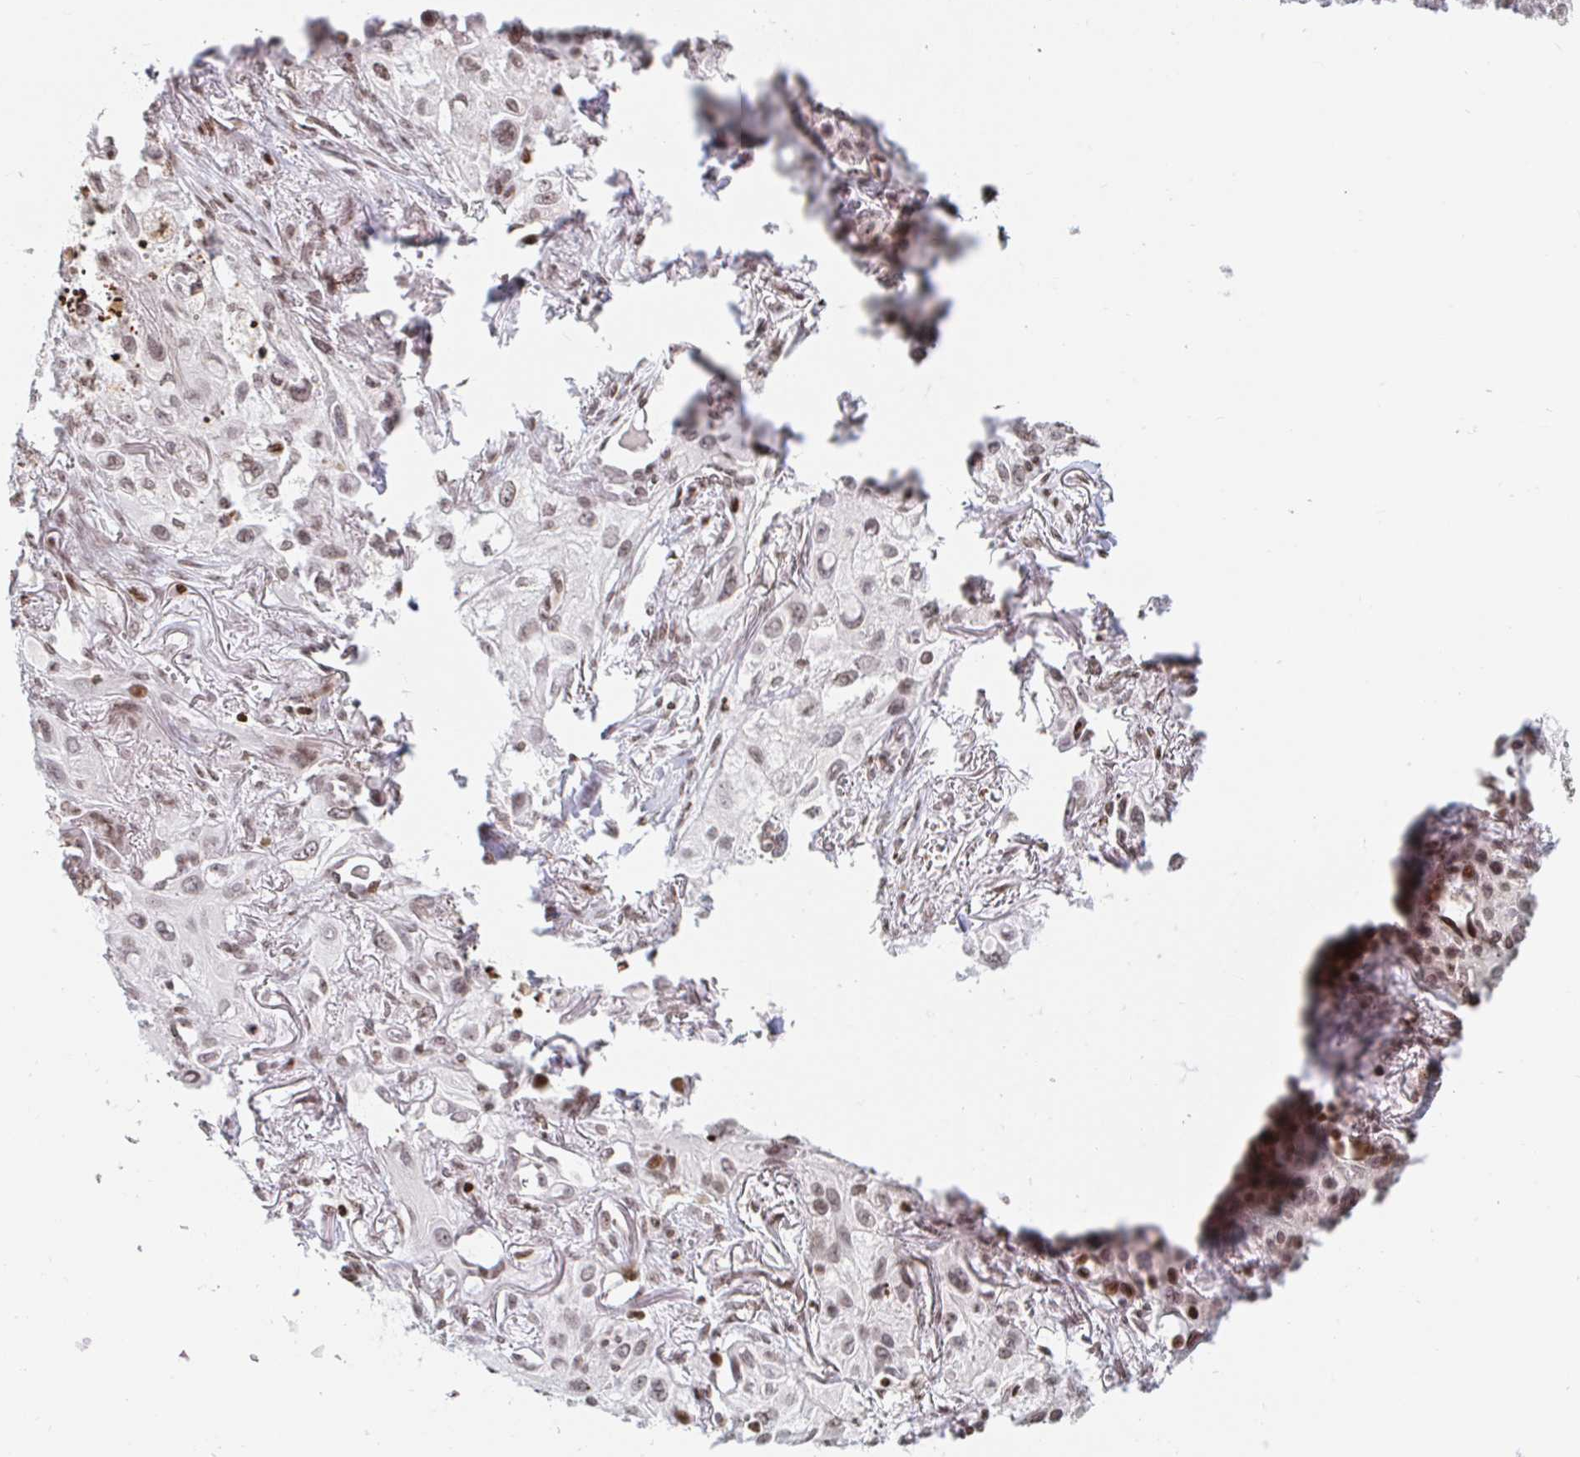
{"staining": {"intensity": "weak", "quantity": ">75%", "location": "nuclear"}, "tissue": "lung cancer", "cell_type": "Tumor cells", "image_type": "cancer", "snomed": [{"axis": "morphology", "description": "Squamous cell carcinoma, NOS"}, {"axis": "topography", "description": "Lung"}], "caption": "High-magnification brightfield microscopy of lung cancer (squamous cell carcinoma) stained with DAB (3,3'-diaminobenzidine) (brown) and counterstained with hematoxylin (blue). tumor cells exhibit weak nuclear expression is identified in about>75% of cells.", "gene": "HOXC10", "patient": {"sex": "male", "age": 71}}